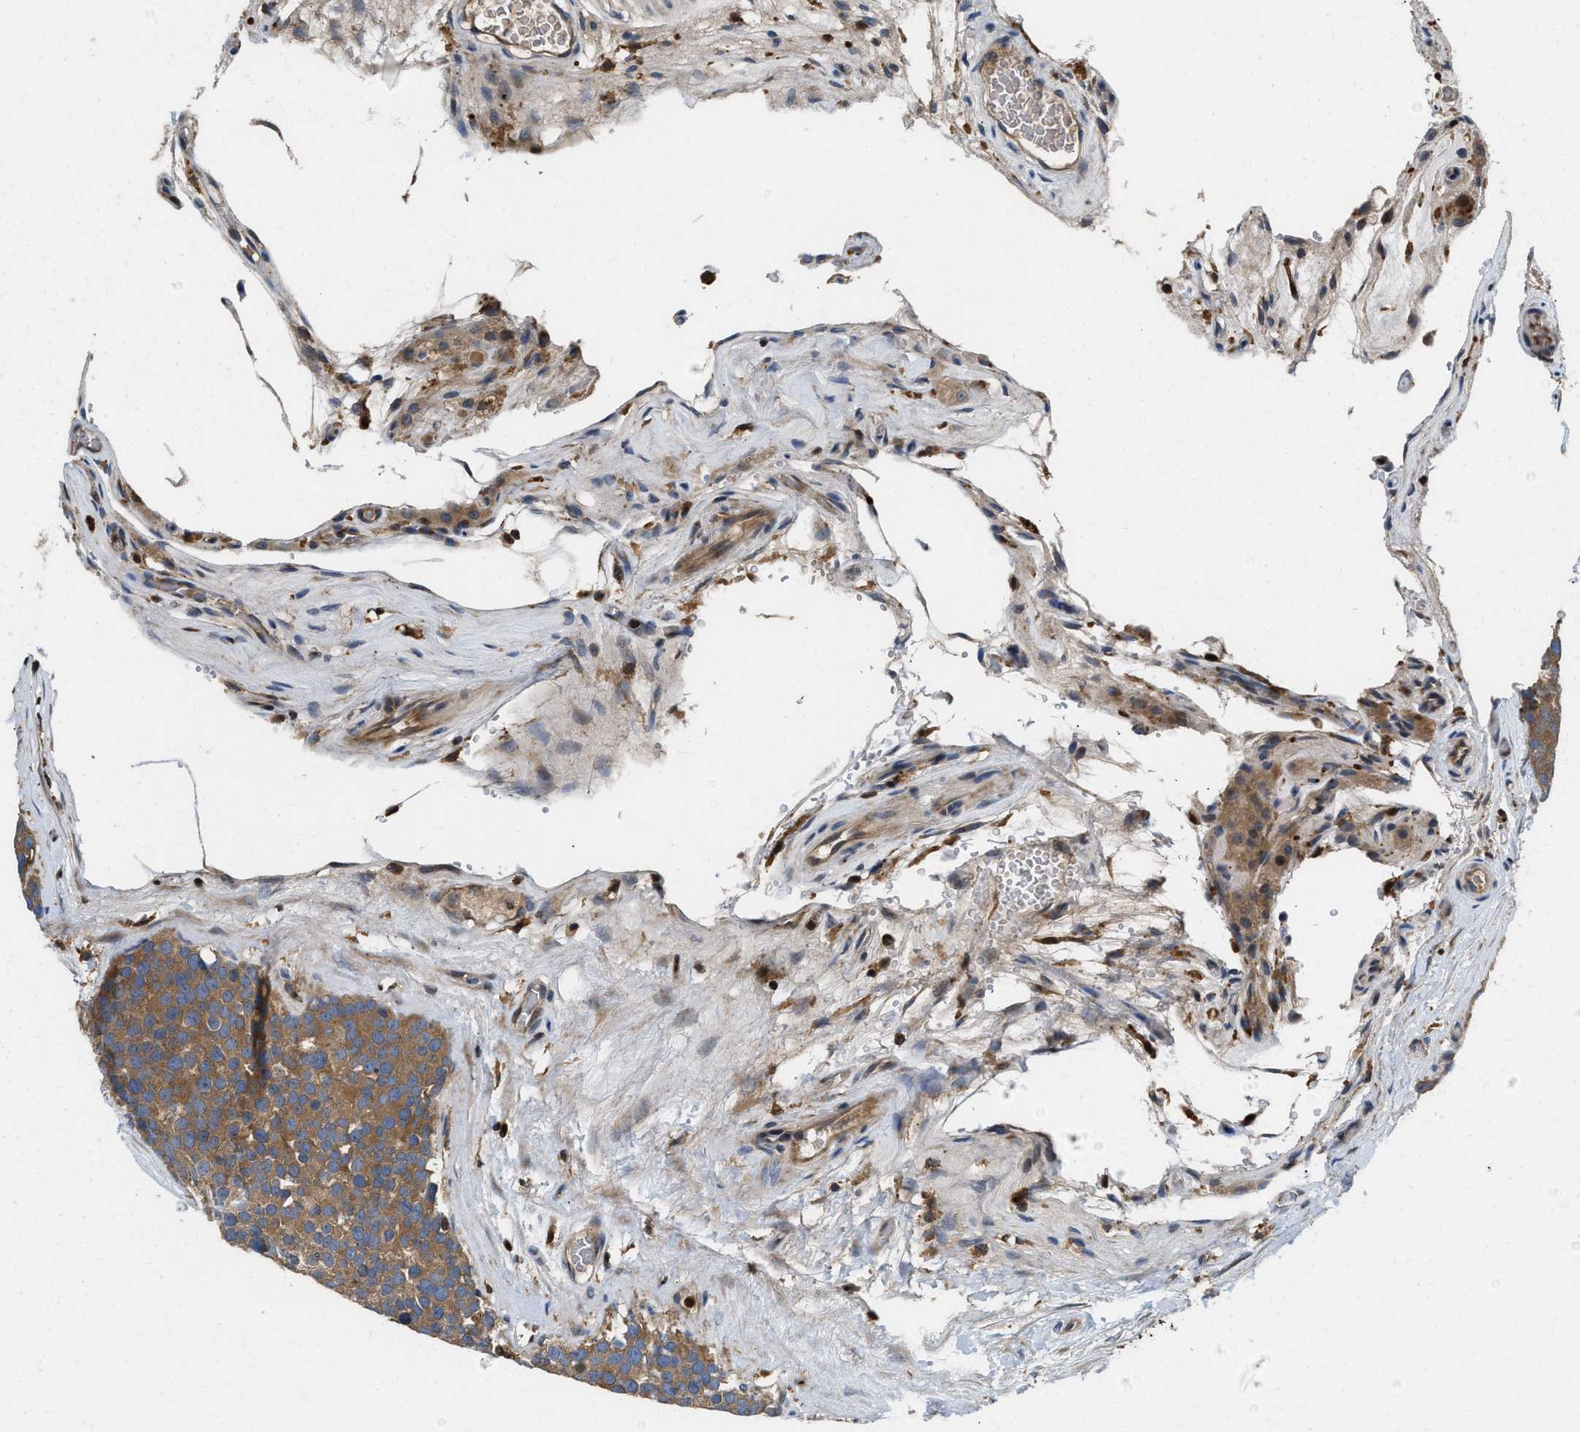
{"staining": {"intensity": "moderate", "quantity": ">75%", "location": "cytoplasmic/membranous"}, "tissue": "testis cancer", "cell_type": "Tumor cells", "image_type": "cancer", "snomed": [{"axis": "morphology", "description": "Seminoma, NOS"}, {"axis": "topography", "description": "Testis"}], "caption": "A micrograph of human testis cancer (seminoma) stained for a protein reveals moderate cytoplasmic/membranous brown staining in tumor cells. The staining was performed using DAB (3,3'-diaminobenzidine) to visualize the protein expression in brown, while the nuclei were stained in blue with hematoxylin (Magnification: 20x).", "gene": "OSTF1", "patient": {"sex": "male", "age": 71}}